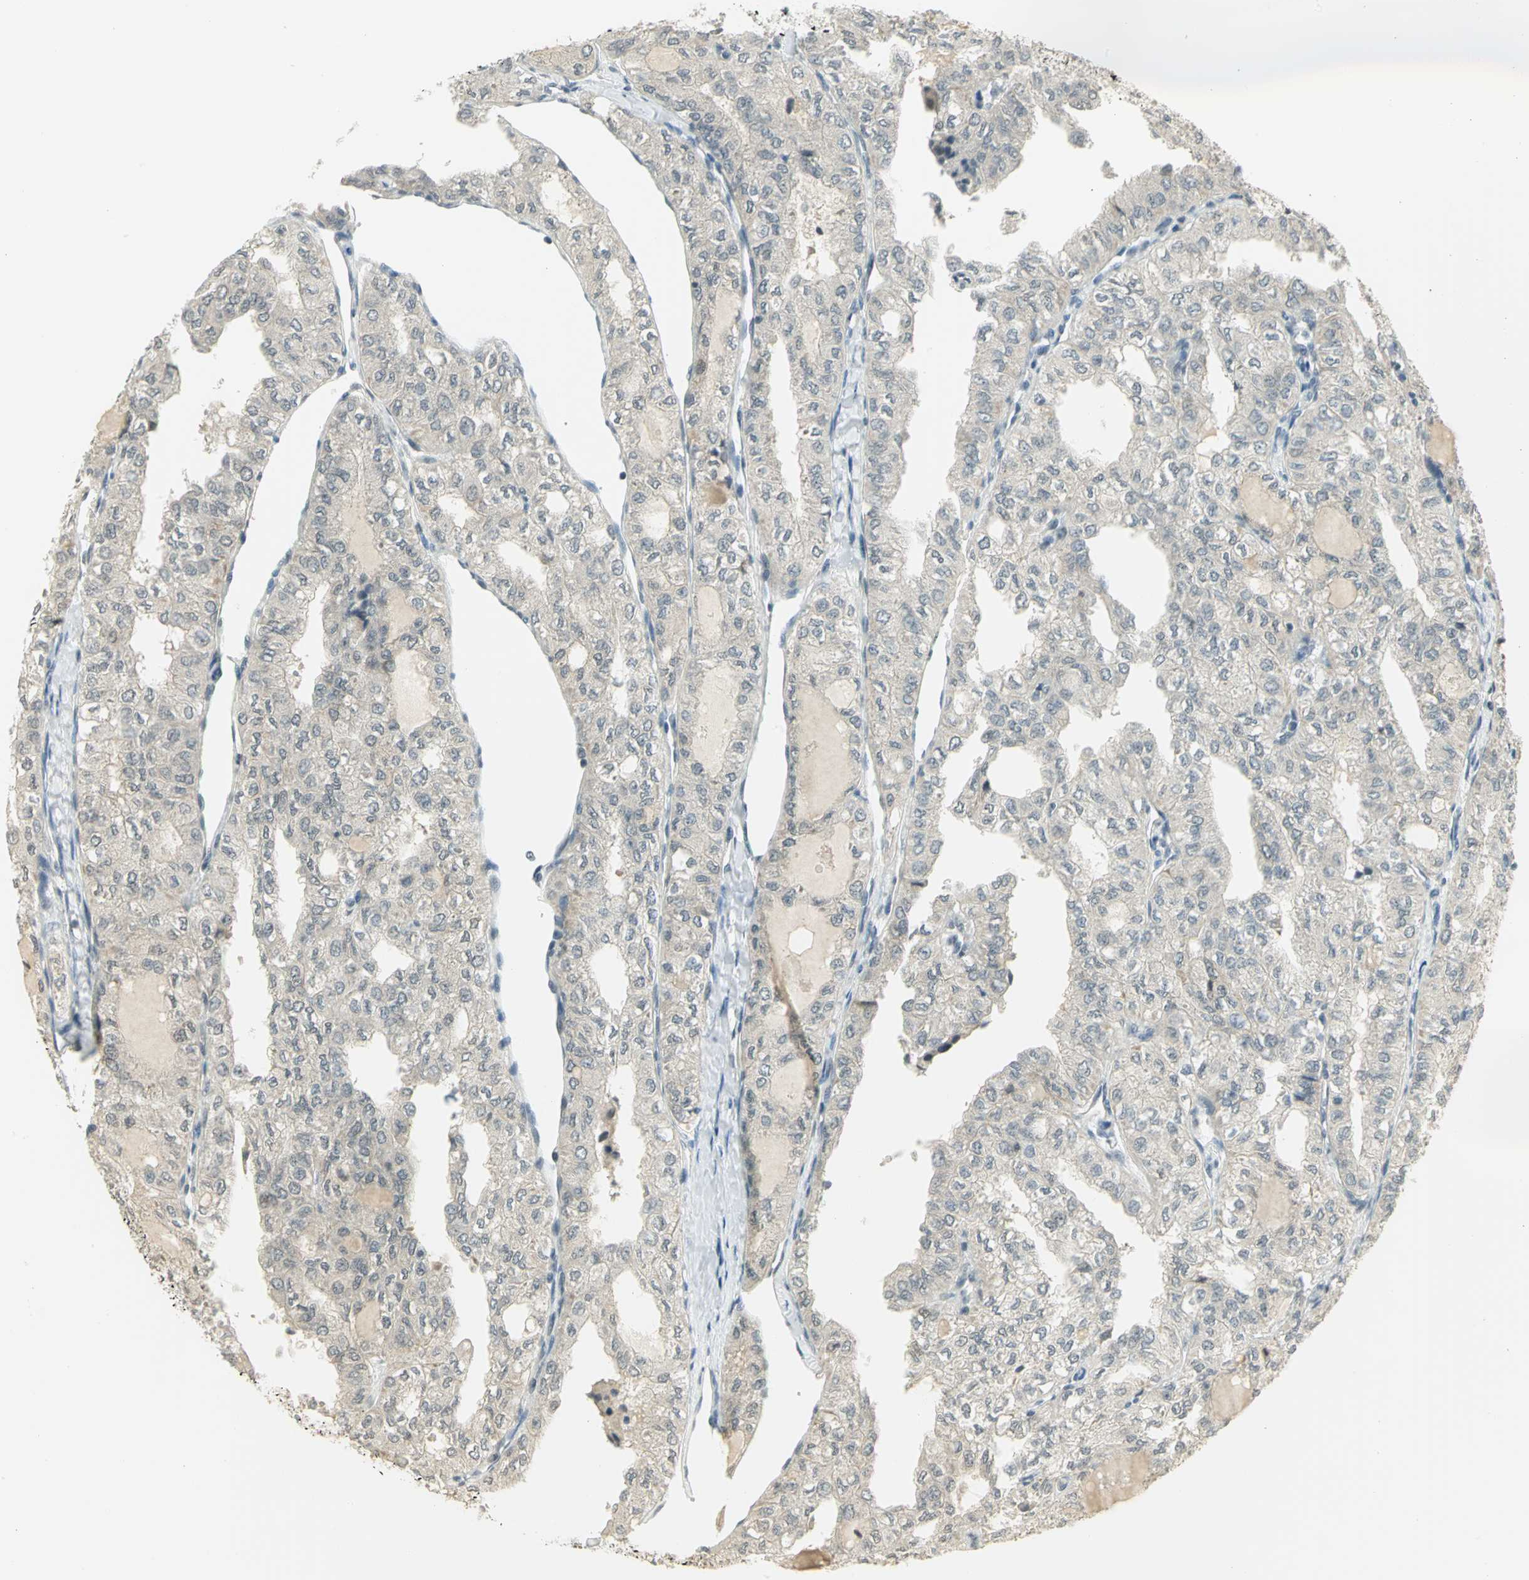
{"staining": {"intensity": "weak", "quantity": ">75%", "location": "cytoplasmic/membranous"}, "tissue": "thyroid cancer", "cell_type": "Tumor cells", "image_type": "cancer", "snomed": [{"axis": "morphology", "description": "Follicular adenoma carcinoma, NOS"}, {"axis": "topography", "description": "Thyroid gland"}], "caption": "Weak cytoplasmic/membranous expression for a protein is identified in approximately >75% of tumor cells of thyroid cancer (follicular adenoma carcinoma) using immunohistochemistry (IHC).", "gene": "CDC34", "patient": {"sex": "male", "age": 75}}